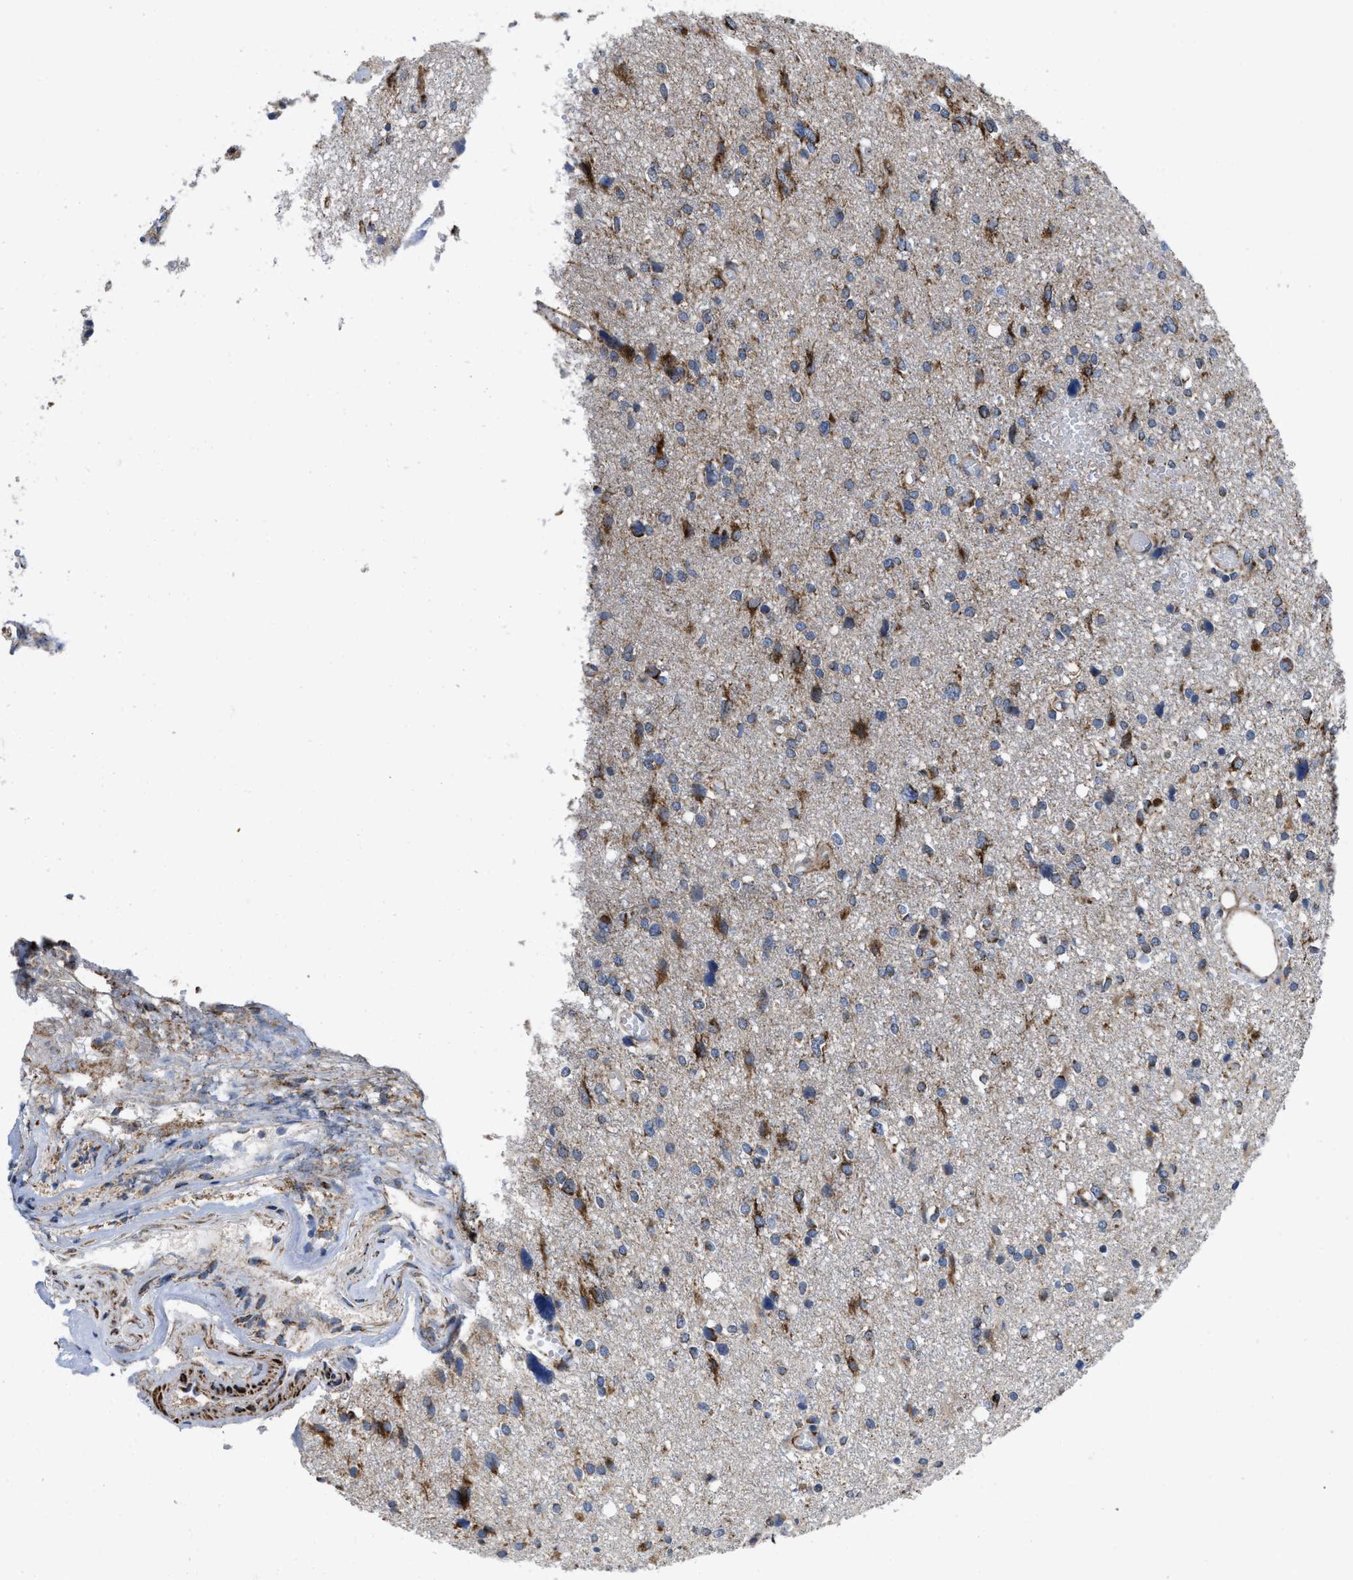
{"staining": {"intensity": "strong", "quantity": "25%-75%", "location": "cytoplasmic/membranous"}, "tissue": "glioma", "cell_type": "Tumor cells", "image_type": "cancer", "snomed": [{"axis": "morphology", "description": "Glioma, malignant, High grade"}, {"axis": "topography", "description": "Brain"}], "caption": "This histopathology image demonstrates immunohistochemistry staining of glioma, with high strong cytoplasmic/membranous positivity in approximately 25%-75% of tumor cells.", "gene": "AKAP1", "patient": {"sex": "female", "age": 59}}